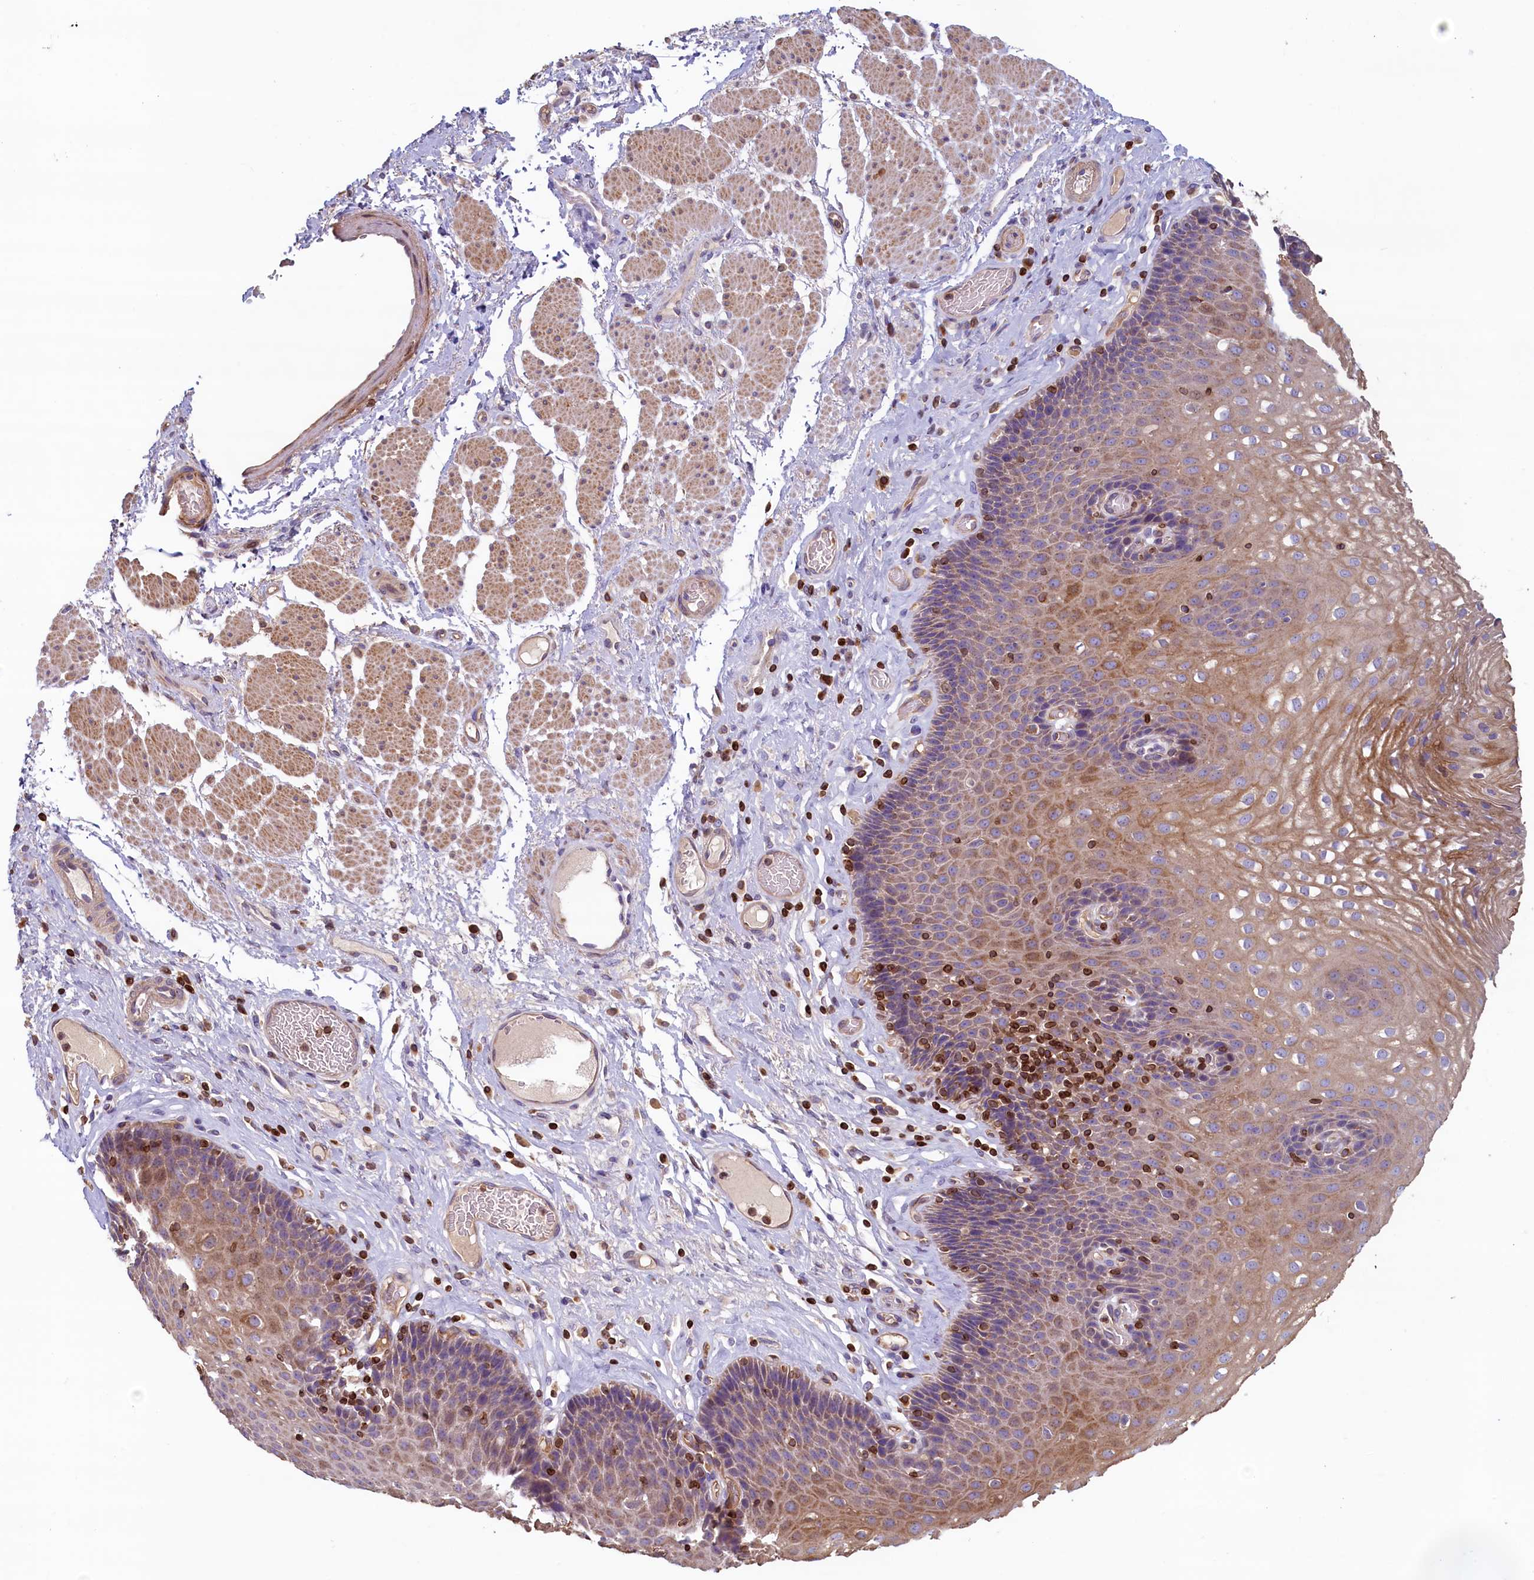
{"staining": {"intensity": "moderate", "quantity": "25%-75%", "location": "cytoplasmic/membranous"}, "tissue": "esophagus", "cell_type": "Squamous epithelial cells", "image_type": "normal", "snomed": [{"axis": "morphology", "description": "Normal tissue, NOS"}, {"axis": "topography", "description": "Esophagus"}], "caption": "Protein expression analysis of normal human esophagus reveals moderate cytoplasmic/membranous positivity in approximately 25%-75% of squamous epithelial cells. The staining is performed using DAB (3,3'-diaminobenzidine) brown chromogen to label protein expression. The nuclei are counter-stained blue using hematoxylin.", "gene": "TRAF3IP3", "patient": {"sex": "female", "age": 66}}